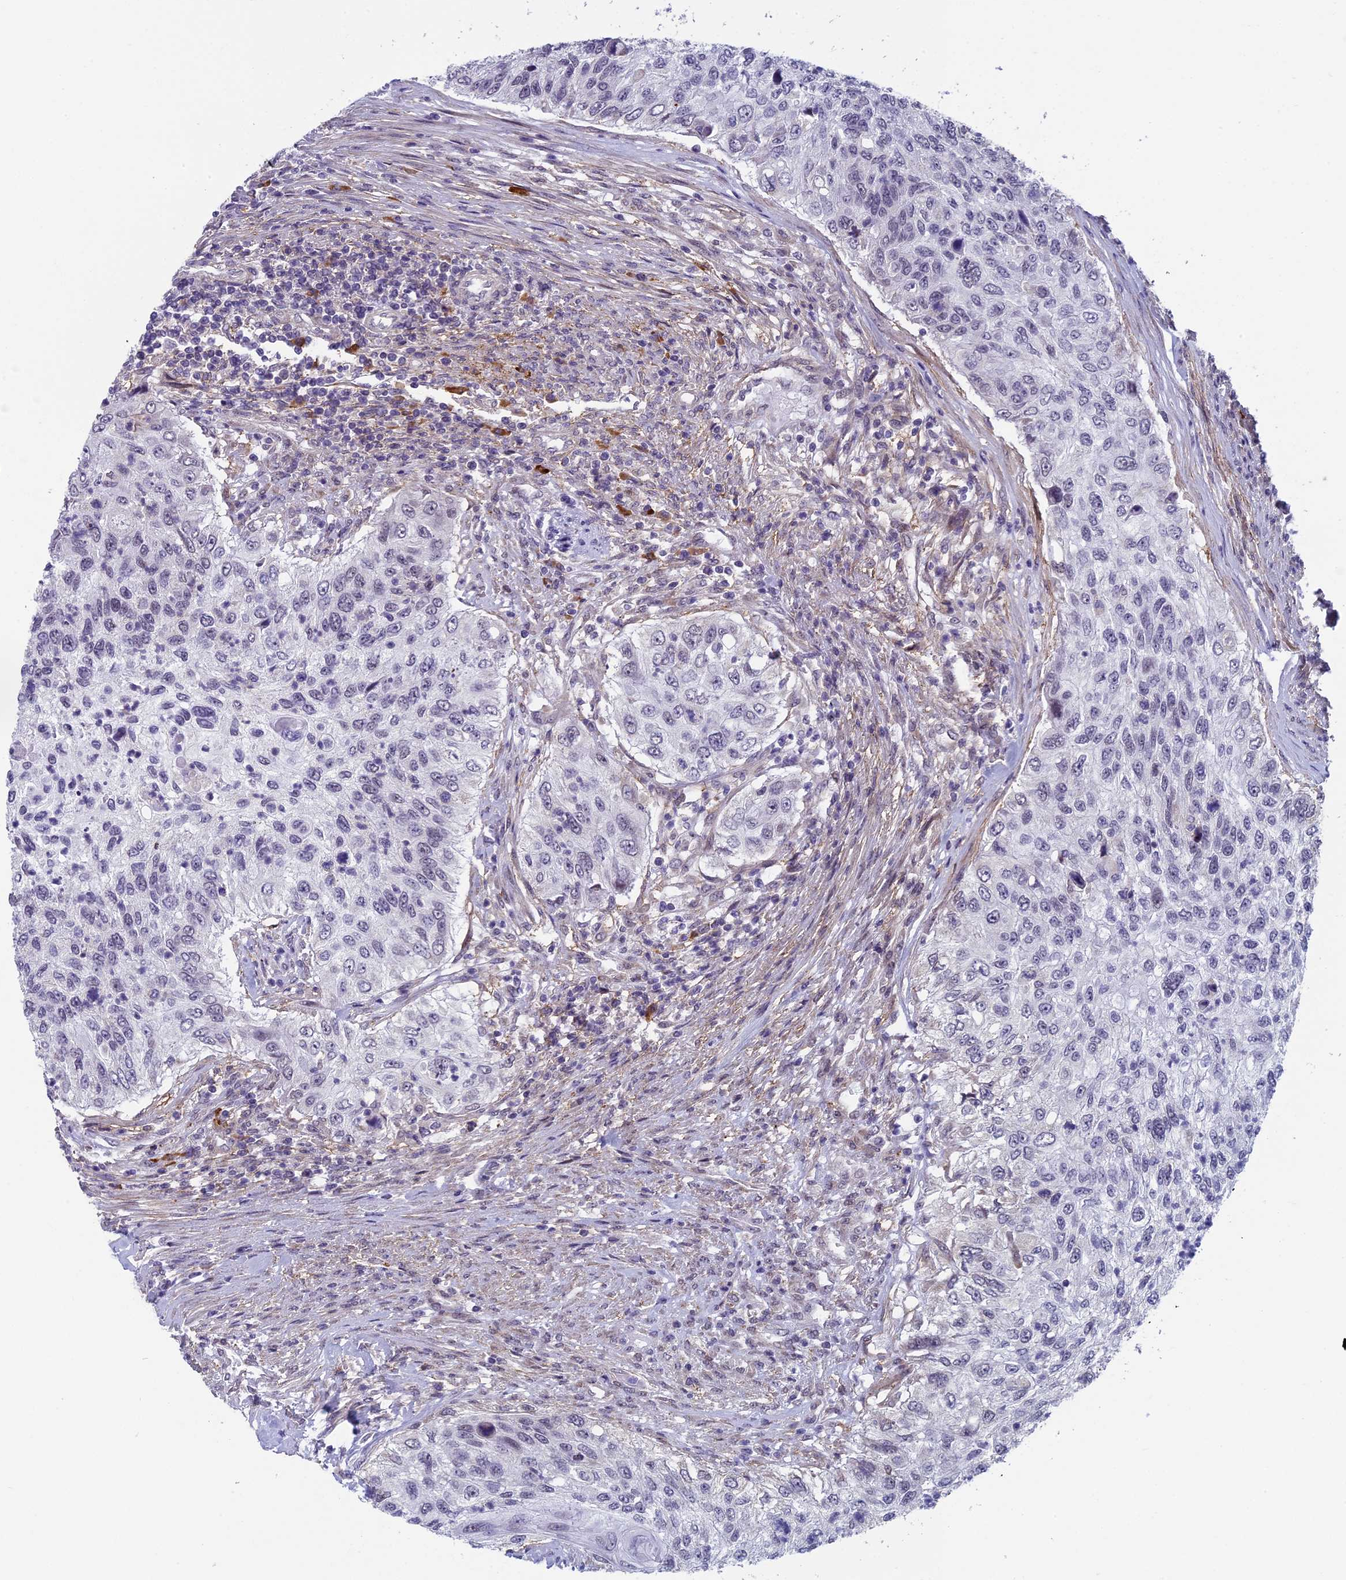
{"staining": {"intensity": "negative", "quantity": "none", "location": "none"}, "tissue": "urothelial cancer", "cell_type": "Tumor cells", "image_type": "cancer", "snomed": [{"axis": "morphology", "description": "Urothelial carcinoma, High grade"}, {"axis": "topography", "description": "Urinary bladder"}], "caption": "The immunohistochemistry (IHC) photomicrograph has no significant positivity in tumor cells of urothelial cancer tissue.", "gene": "CNEP1R1", "patient": {"sex": "female", "age": 60}}